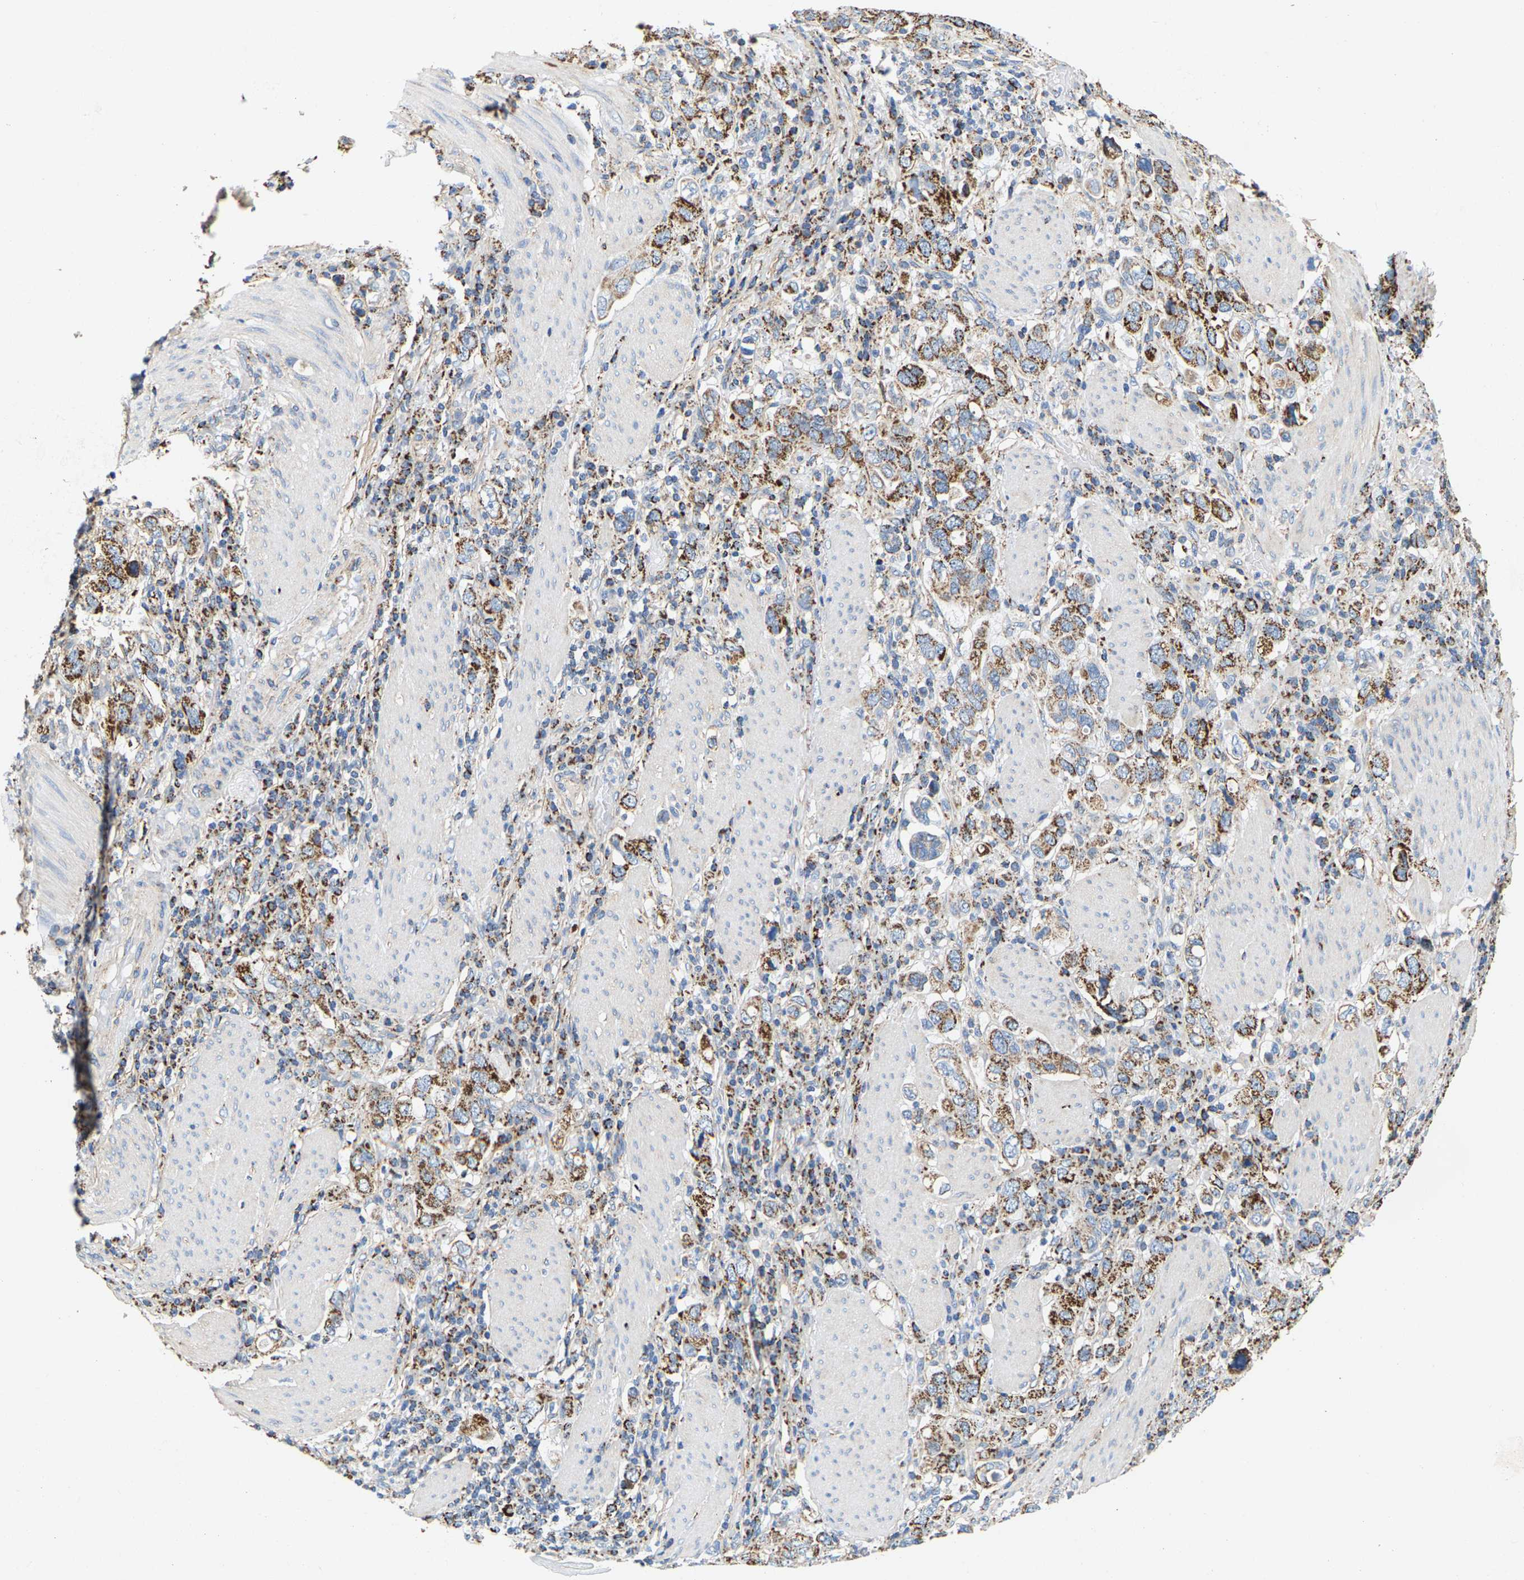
{"staining": {"intensity": "moderate", "quantity": ">75%", "location": "cytoplasmic/membranous"}, "tissue": "stomach cancer", "cell_type": "Tumor cells", "image_type": "cancer", "snomed": [{"axis": "morphology", "description": "Adenocarcinoma, NOS"}, {"axis": "topography", "description": "Stomach, upper"}], "caption": "A photomicrograph of stomach adenocarcinoma stained for a protein shows moderate cytoplasmic/membranous brown staining in tumor cells. (DAB IHC with brightfield microscopy, high magnification).", "gene": "SHMT2", "patient": {"sex": "male", "age": 62}}